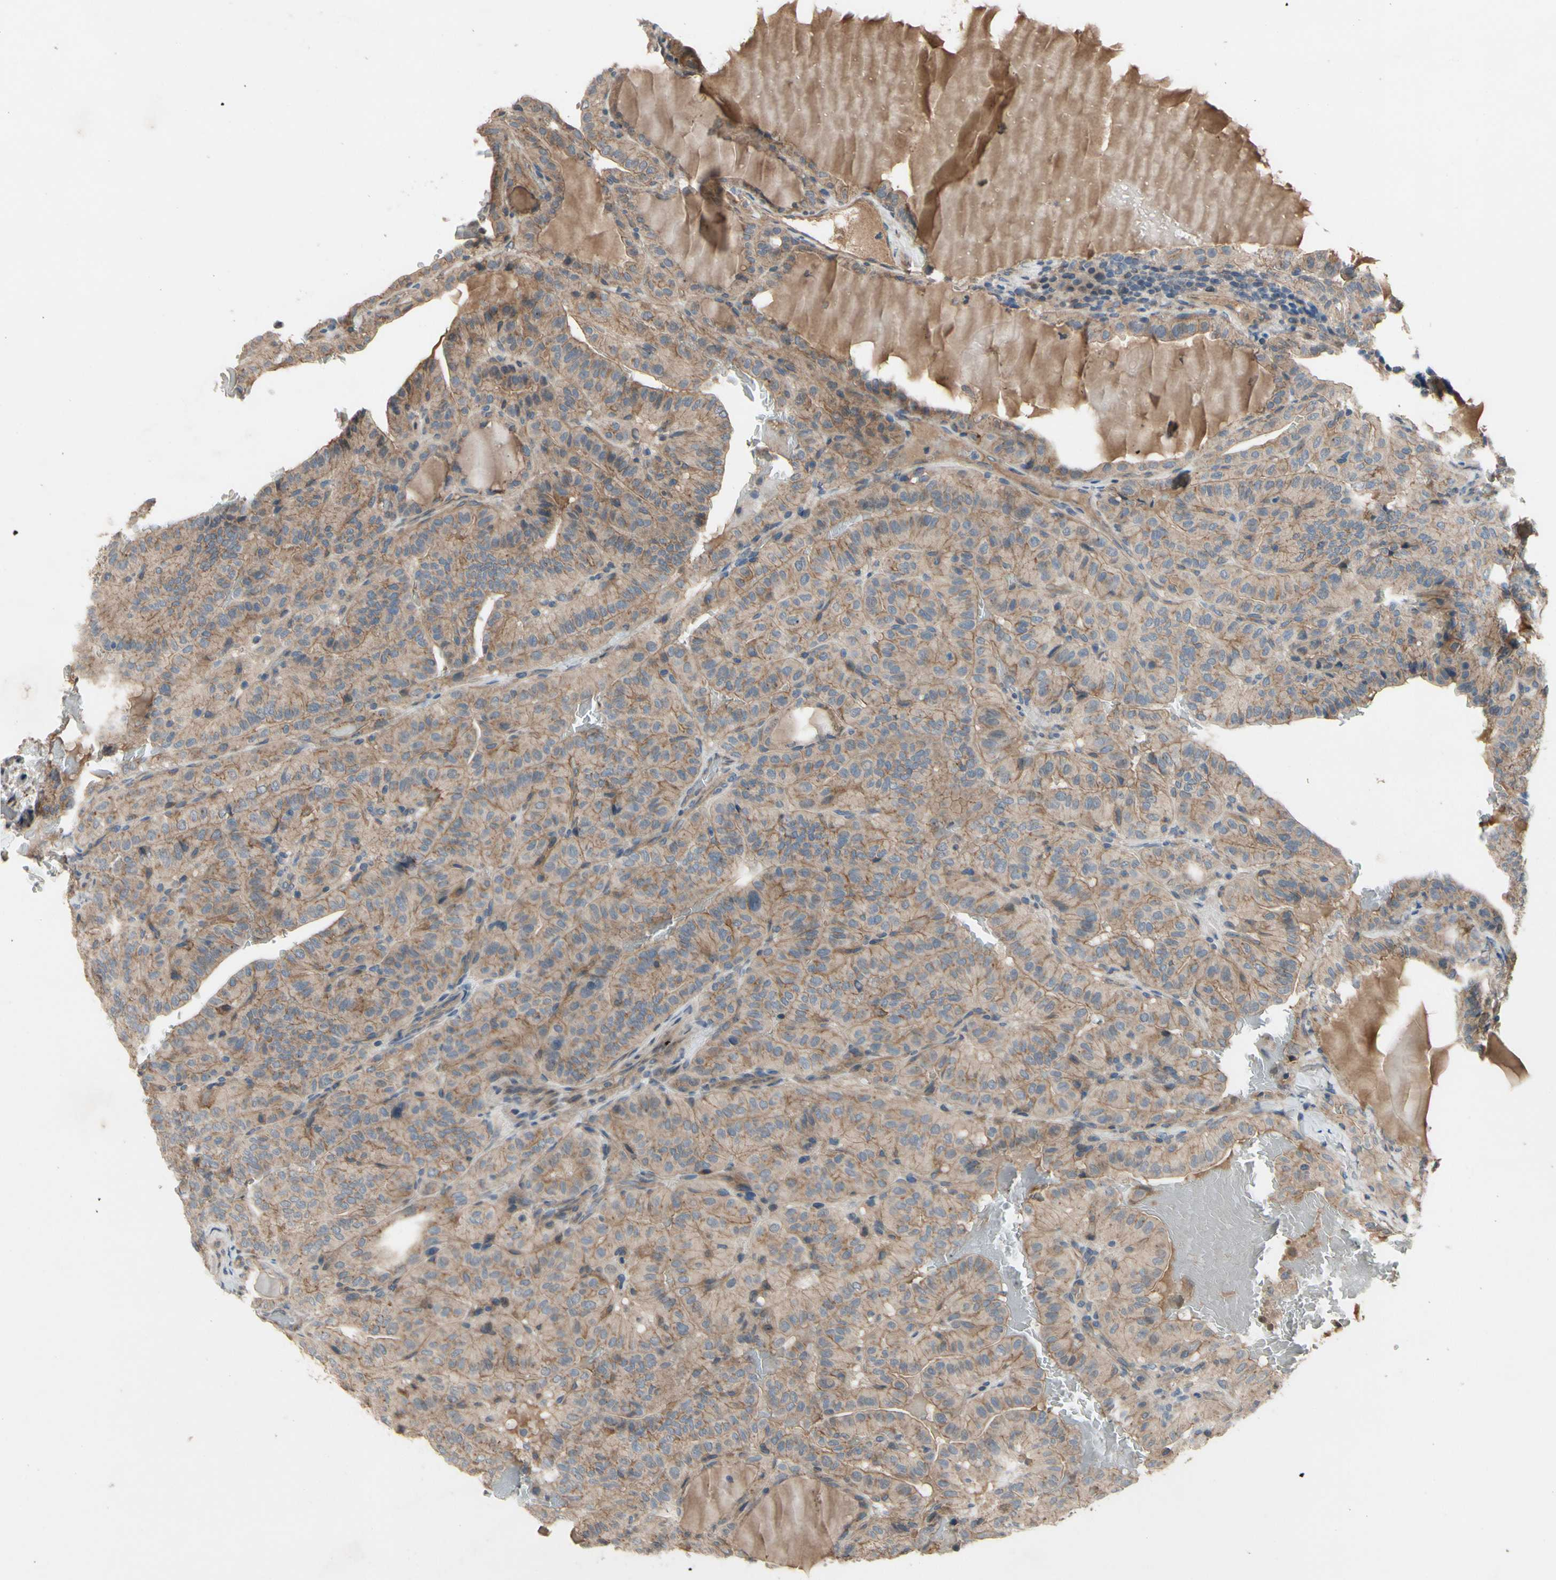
{"staining": {"intensity": "weak", "quantity": ">75%", "location": "cytoplasmic/membranous"}, "tissue": "thyroid cancer", "cell_type": "Tumor cells", "image_type": "cancer", "snomed": [{"axis": "morphology", "description": "Papillary adenocarcinoma, NOS"}, {"axis": "topography", "description": "Thyroid gland"}], "caption": "Protein expression analysis of thyroid cancer shows weak cytoplasmic/membranous staining in about >75% of tumor cells.", "gene": "ICAM5", "patient": {"sex": "male", "age": 77}}